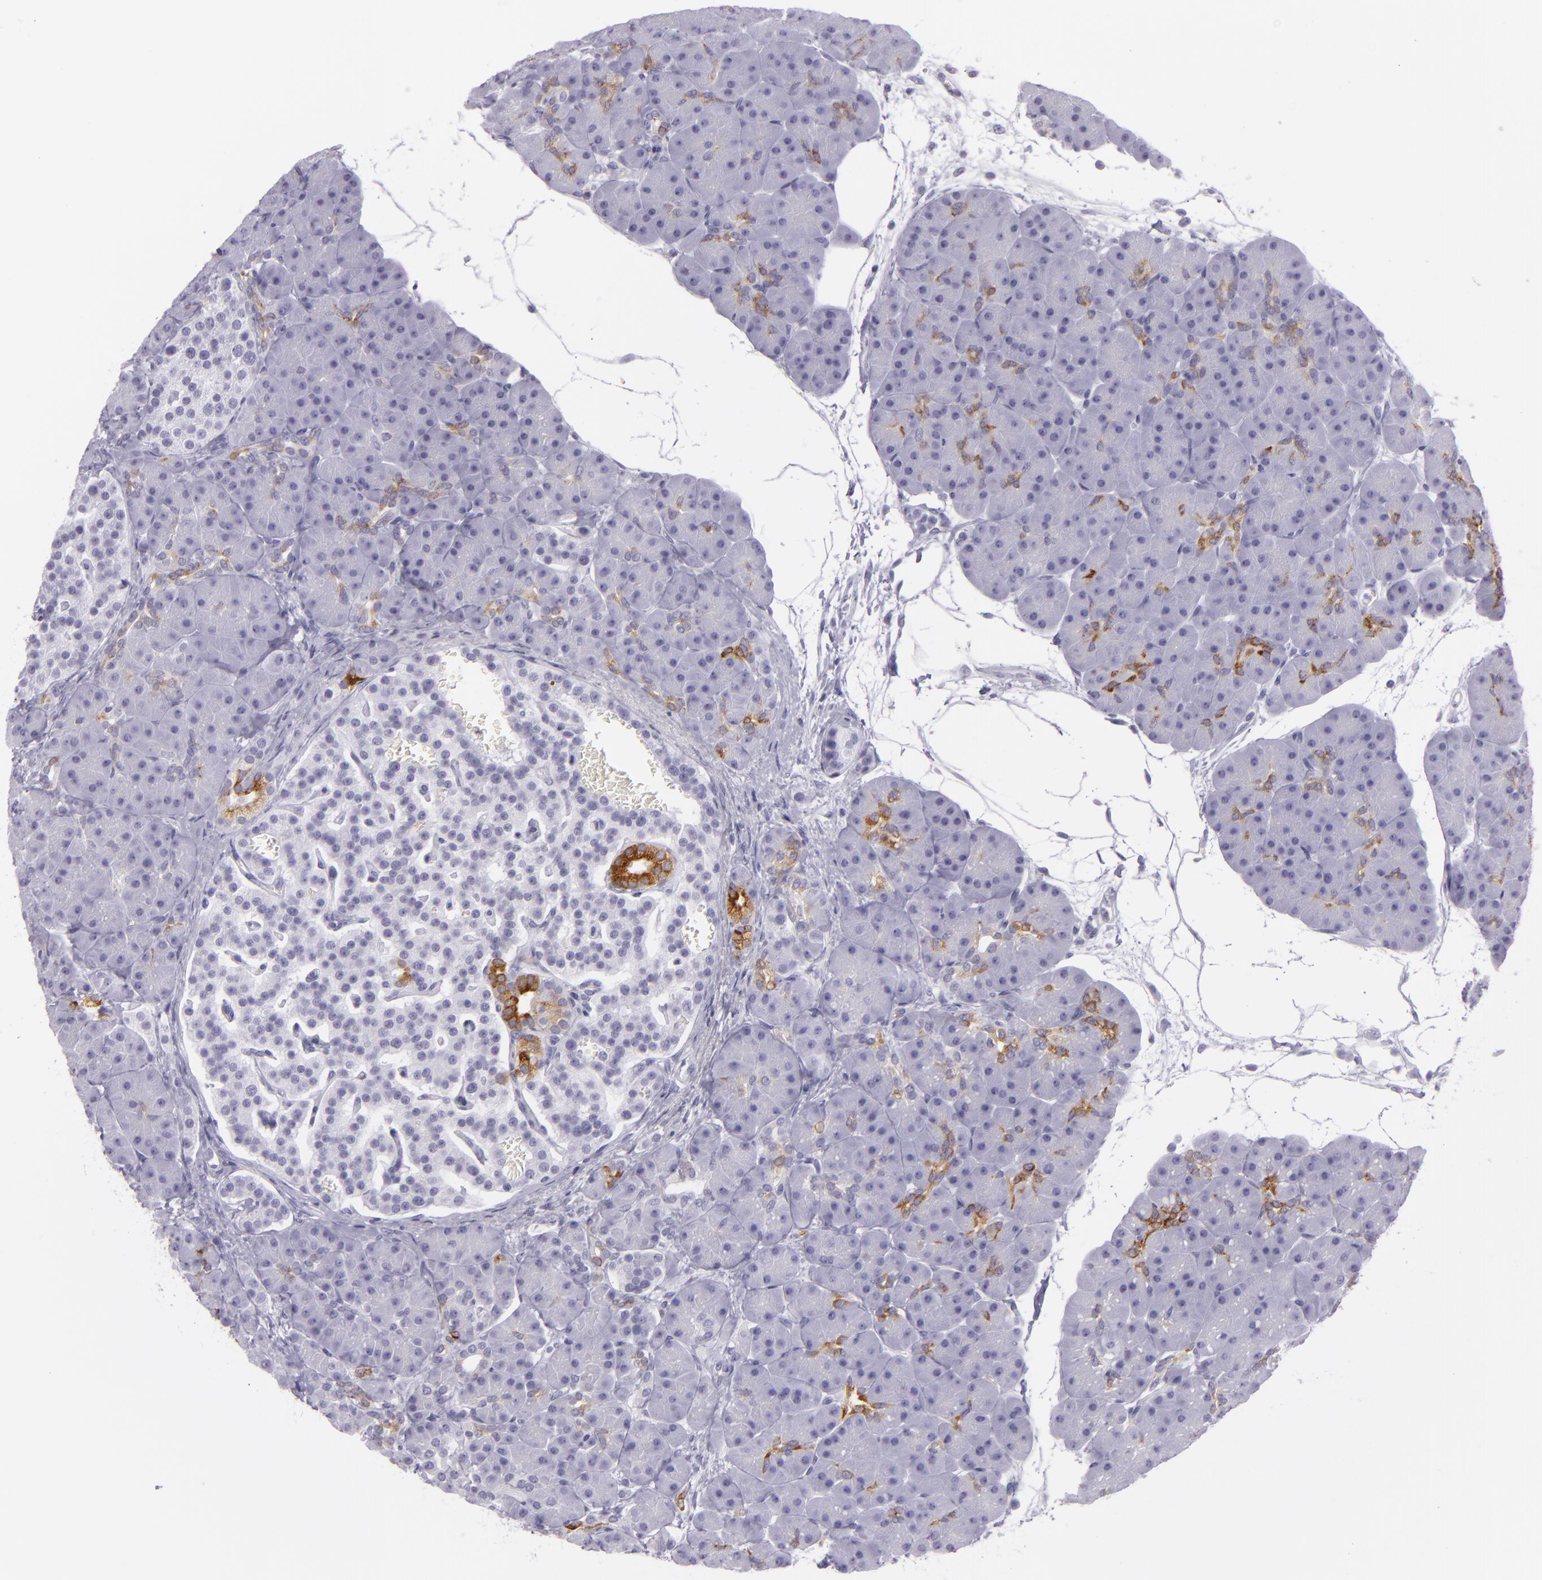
{"staining": {"intensity": "strong", "quantity": "<25%", "location": "cytoplasmic/membranous"}, "tissue": "pancreas", "cell_type": "Exocrine glandular cells", "image_type": "normal", "snomed": [{"axis": "morphology", "description": "Normal tissue, NOS"}, {"axis": "topography", "description": "Pancreas"}], "caption": "A high-resolution micrograph shows immunohistochemistry staining of benign pancreas, which exhibits strong cytoplasmic/membranous staining in approximately <25% of exocrine glandular cells.", "gene": "MUC6", "patient": {"sex": "male", "age": 66}}